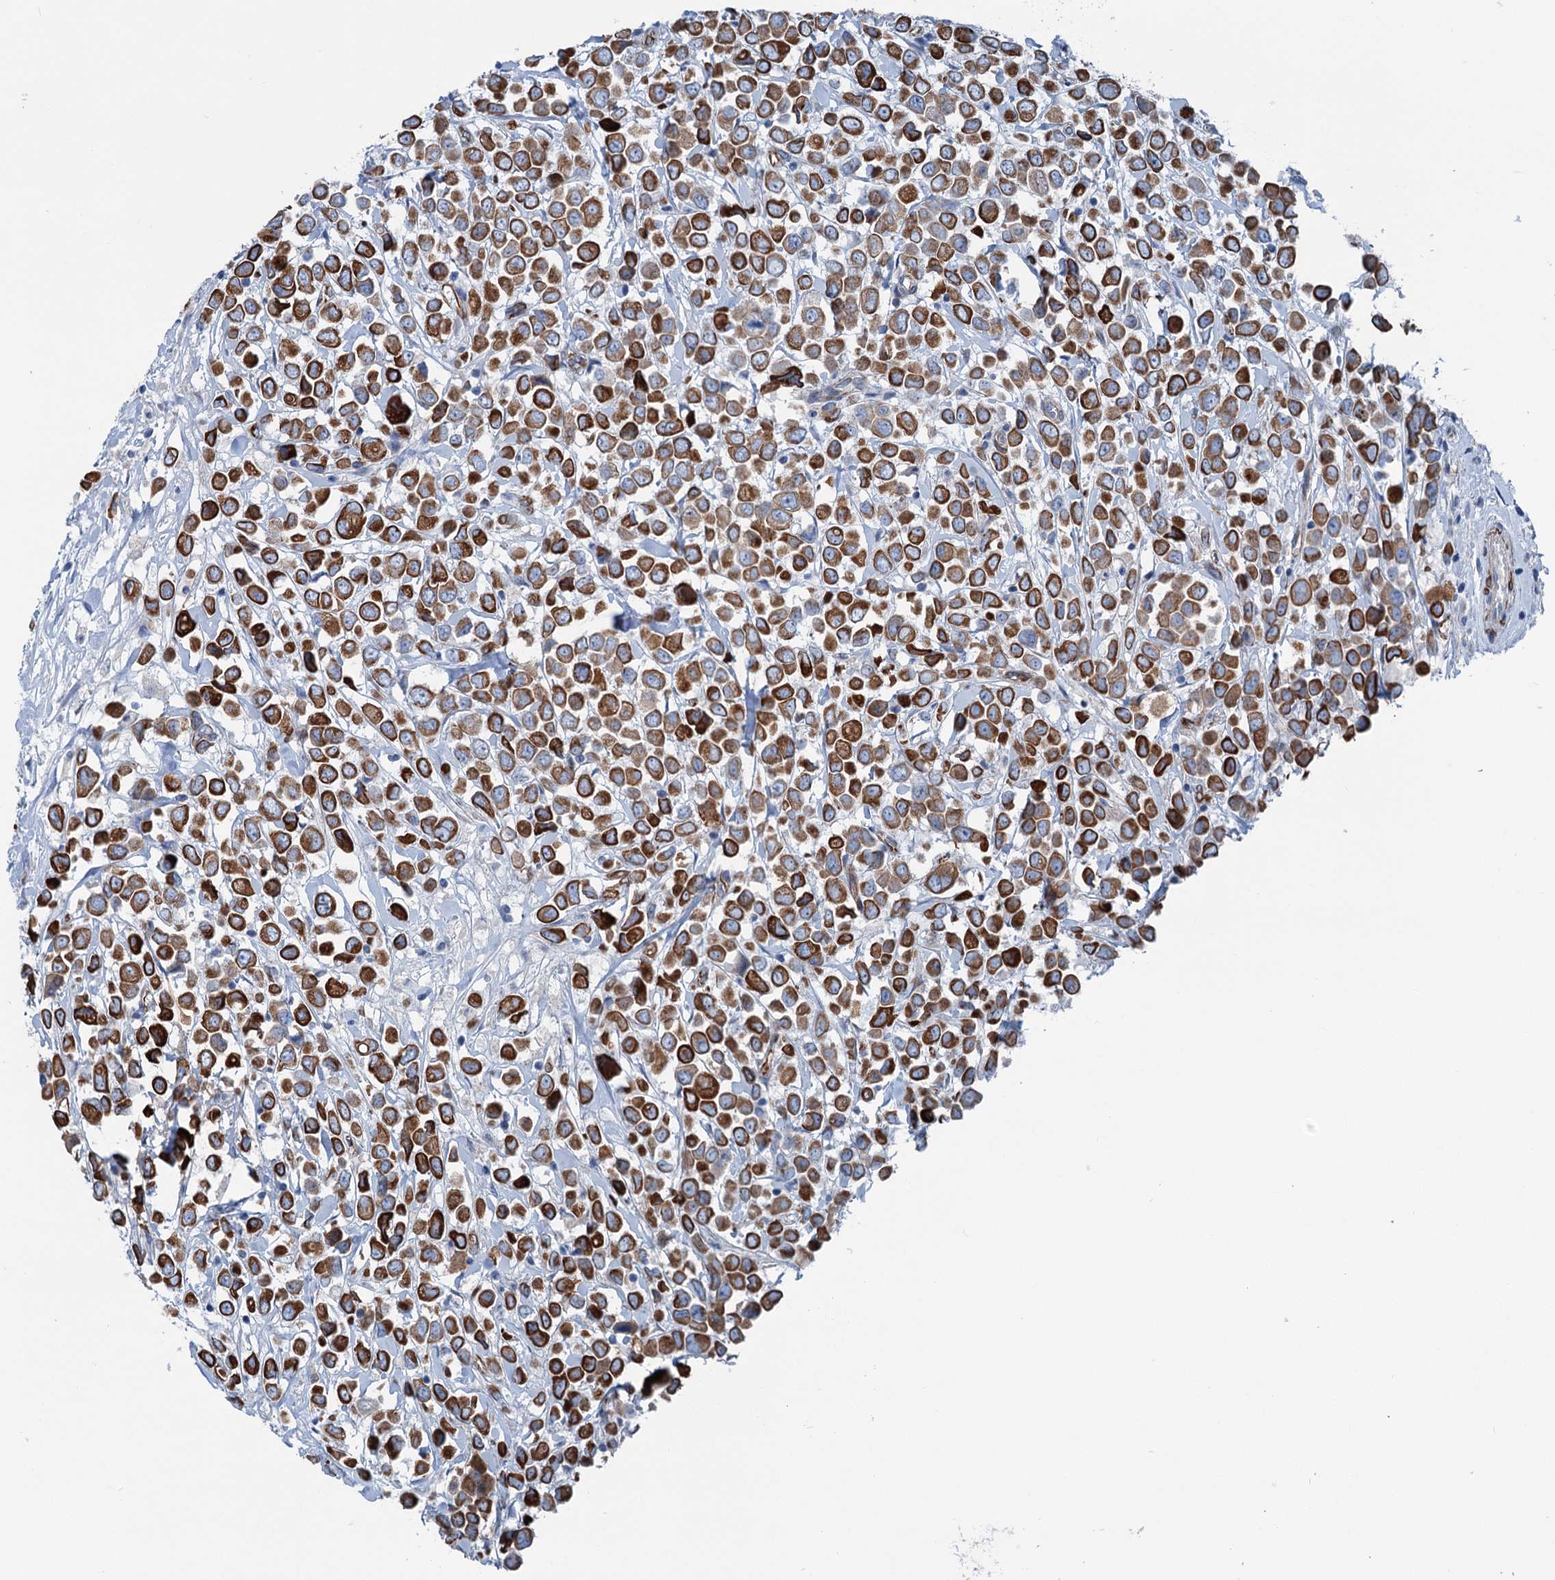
{"staining": {"intensity": "moderate", "quantity": ">75%", "location": "cytoplasmic/membranous"}, "tissue": "breast cancer", "cell_type": "Tumor cells", "image_type": "cancer", "snomed": [{"axis": "morphology", "description": "Duct carcinoma"}, {"axis": "topography", "description": "Breast"}], "caption": "Moderate cytoplasmic/membranous expression for a protein is seen in about >75% of tumor cells of breast intraductal carcinoma using immunohistochemistry (IHC).", "gene": "CALCOCO1", "patient": {"sex": "female", "age": 61}}